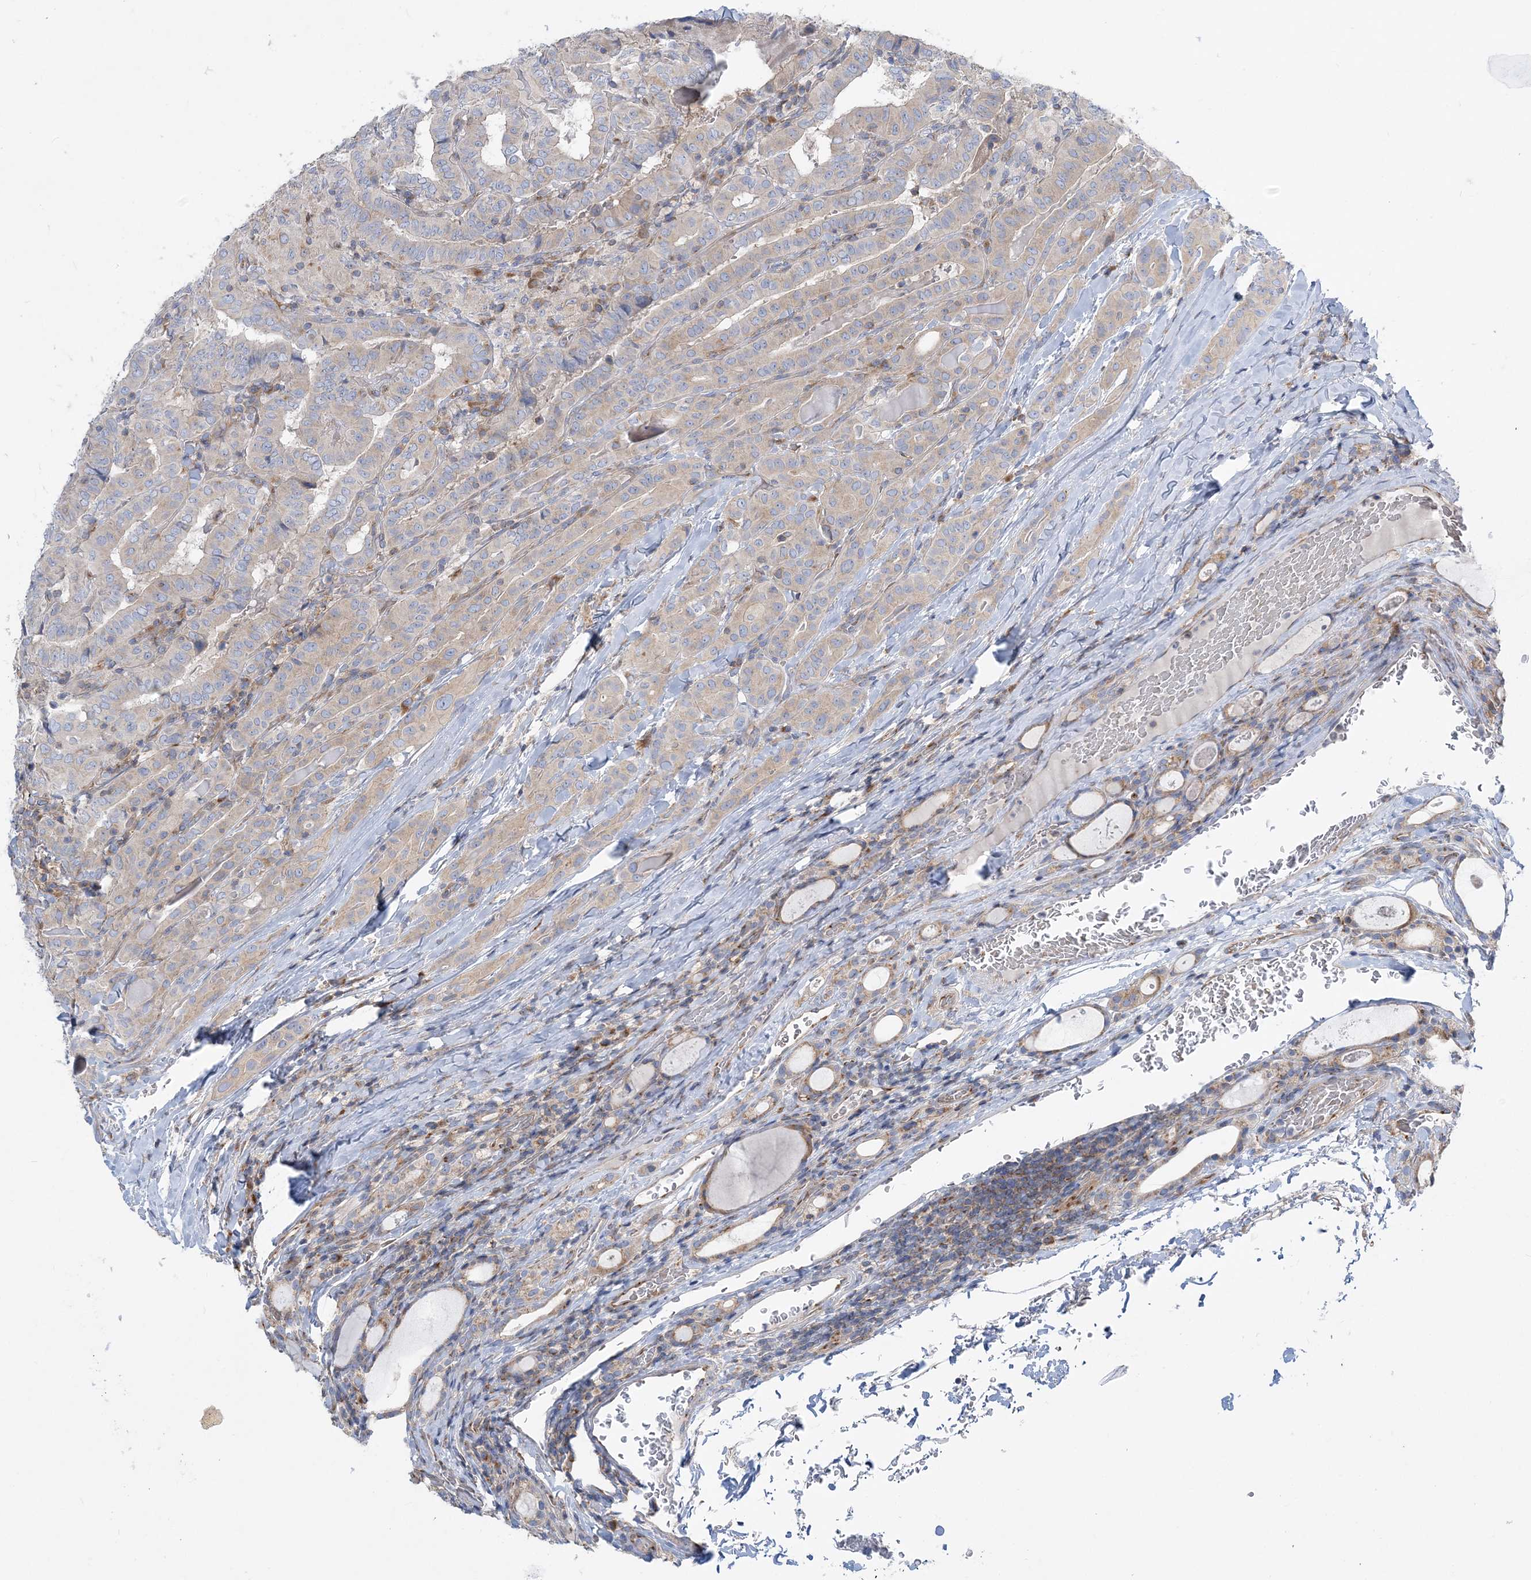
{"staining": {"intensity": "weak", "quantity": "<25%", "location": "cytoplasmic/membranous"}, "tissue": "thyroid cancer", "cell_type": "Tumor cells", "image_type": "cancer", "snomed": [{"axis": "morphology", "description": "Papillary adenocarcinoma, NOS"}, {"axis": "topography", "description": "Thyroid gland"}], "caption": "An immunohistochemistry histopathology image of thyroid cancer (papillary adenocarcinoma) is shown. There is no staining in tumor cells of thyroid cancer (papillary adenocarcinoma).", "gene": "FAM114A2", "patient": {"sex": "female", "age": 72}}